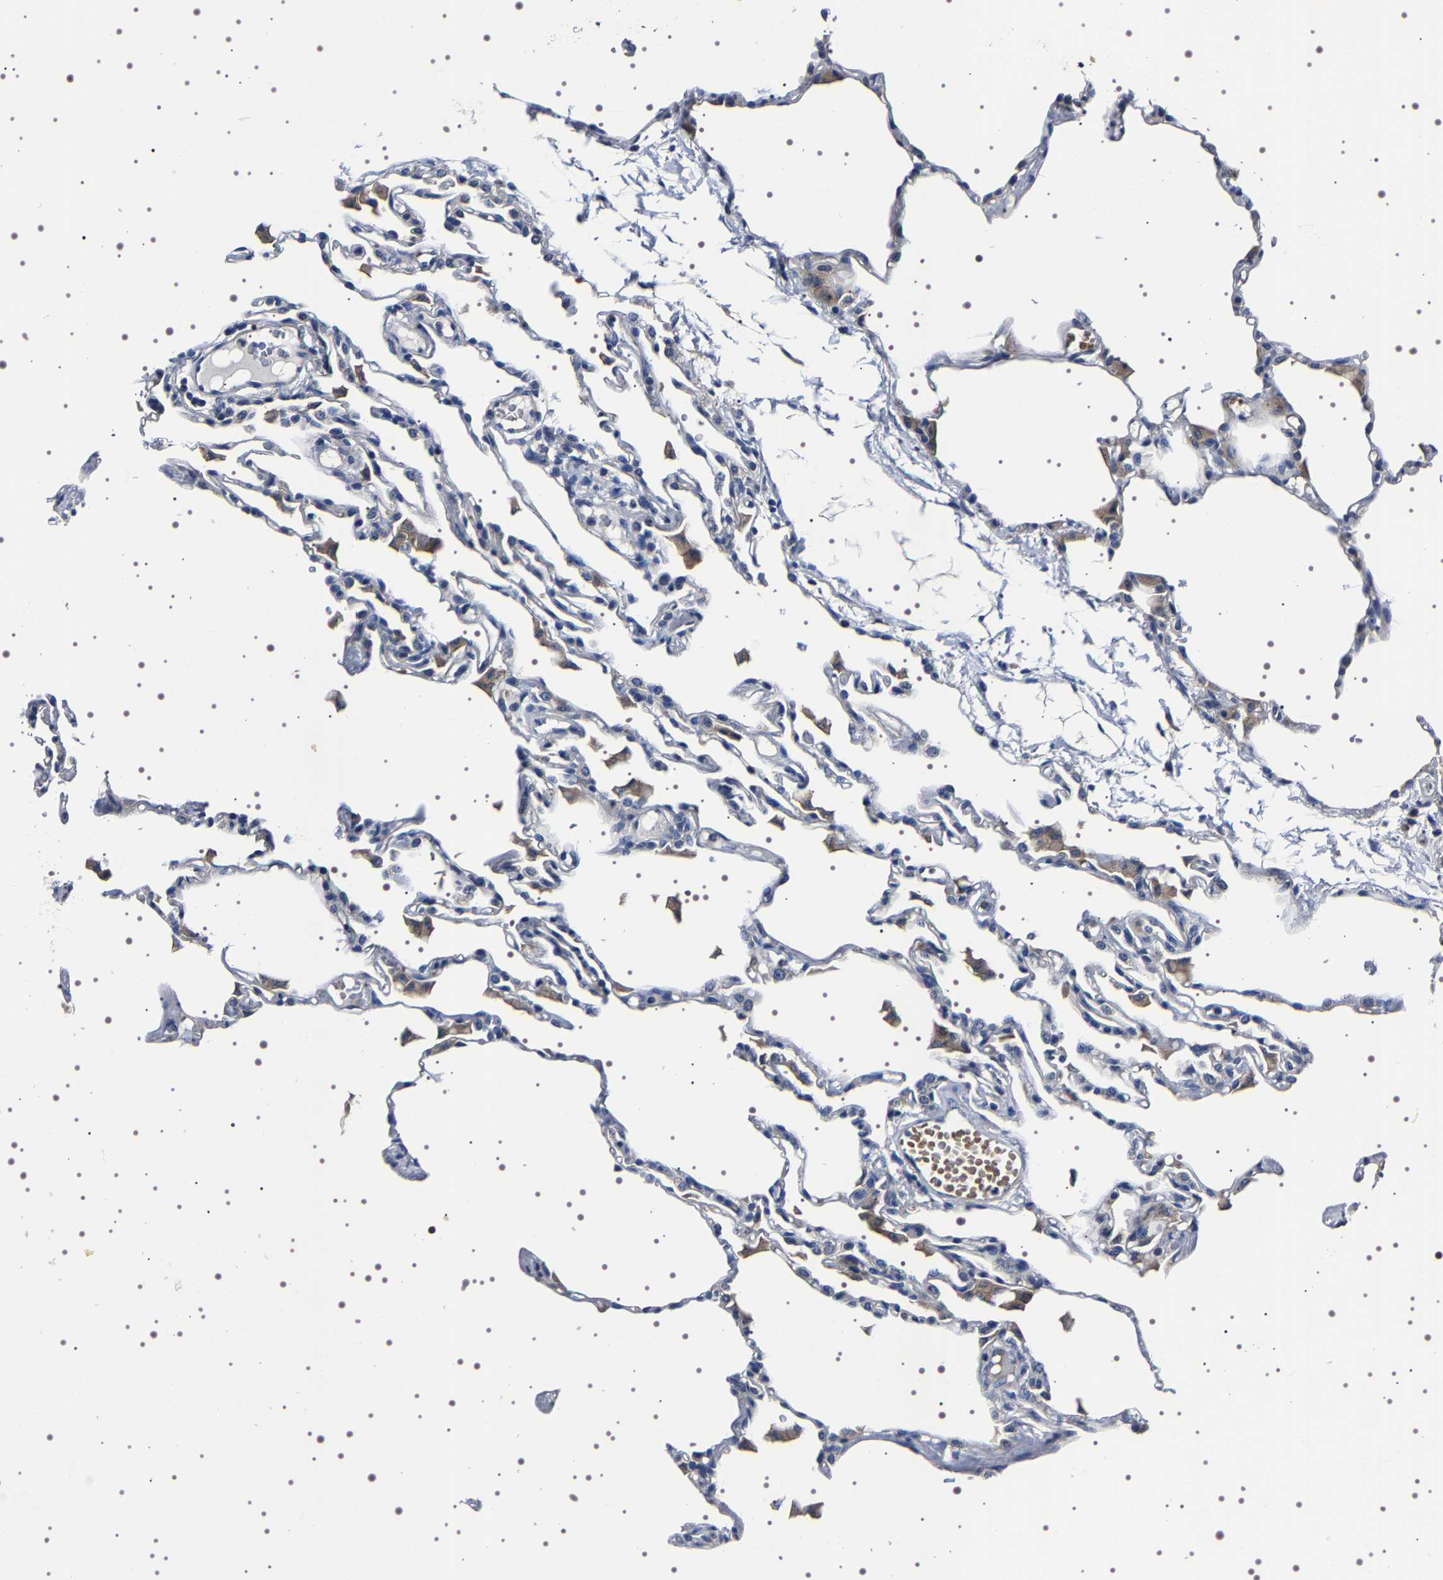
{"staining": {"intensity": "weak", "quantity": "<25%", "location": "cytoplasmic/membranous"}, "tissue": "lung", "cell_type": "Alveolar cells", "image_type": "normal", "snomed": [{"axis": "morphology", "description": "Normal tissue, NOS"}, {"axis": "topography", "description": "Lung"}], "caption": "IHC photomicrograph of benign human lung stained for a protein (brown), which exhibits no staining in alveolar cells. (DAB IHC with hematoxylin counter stain).", "gene": "TARBP1", "patient": {"sex": "female", "age": 49}}